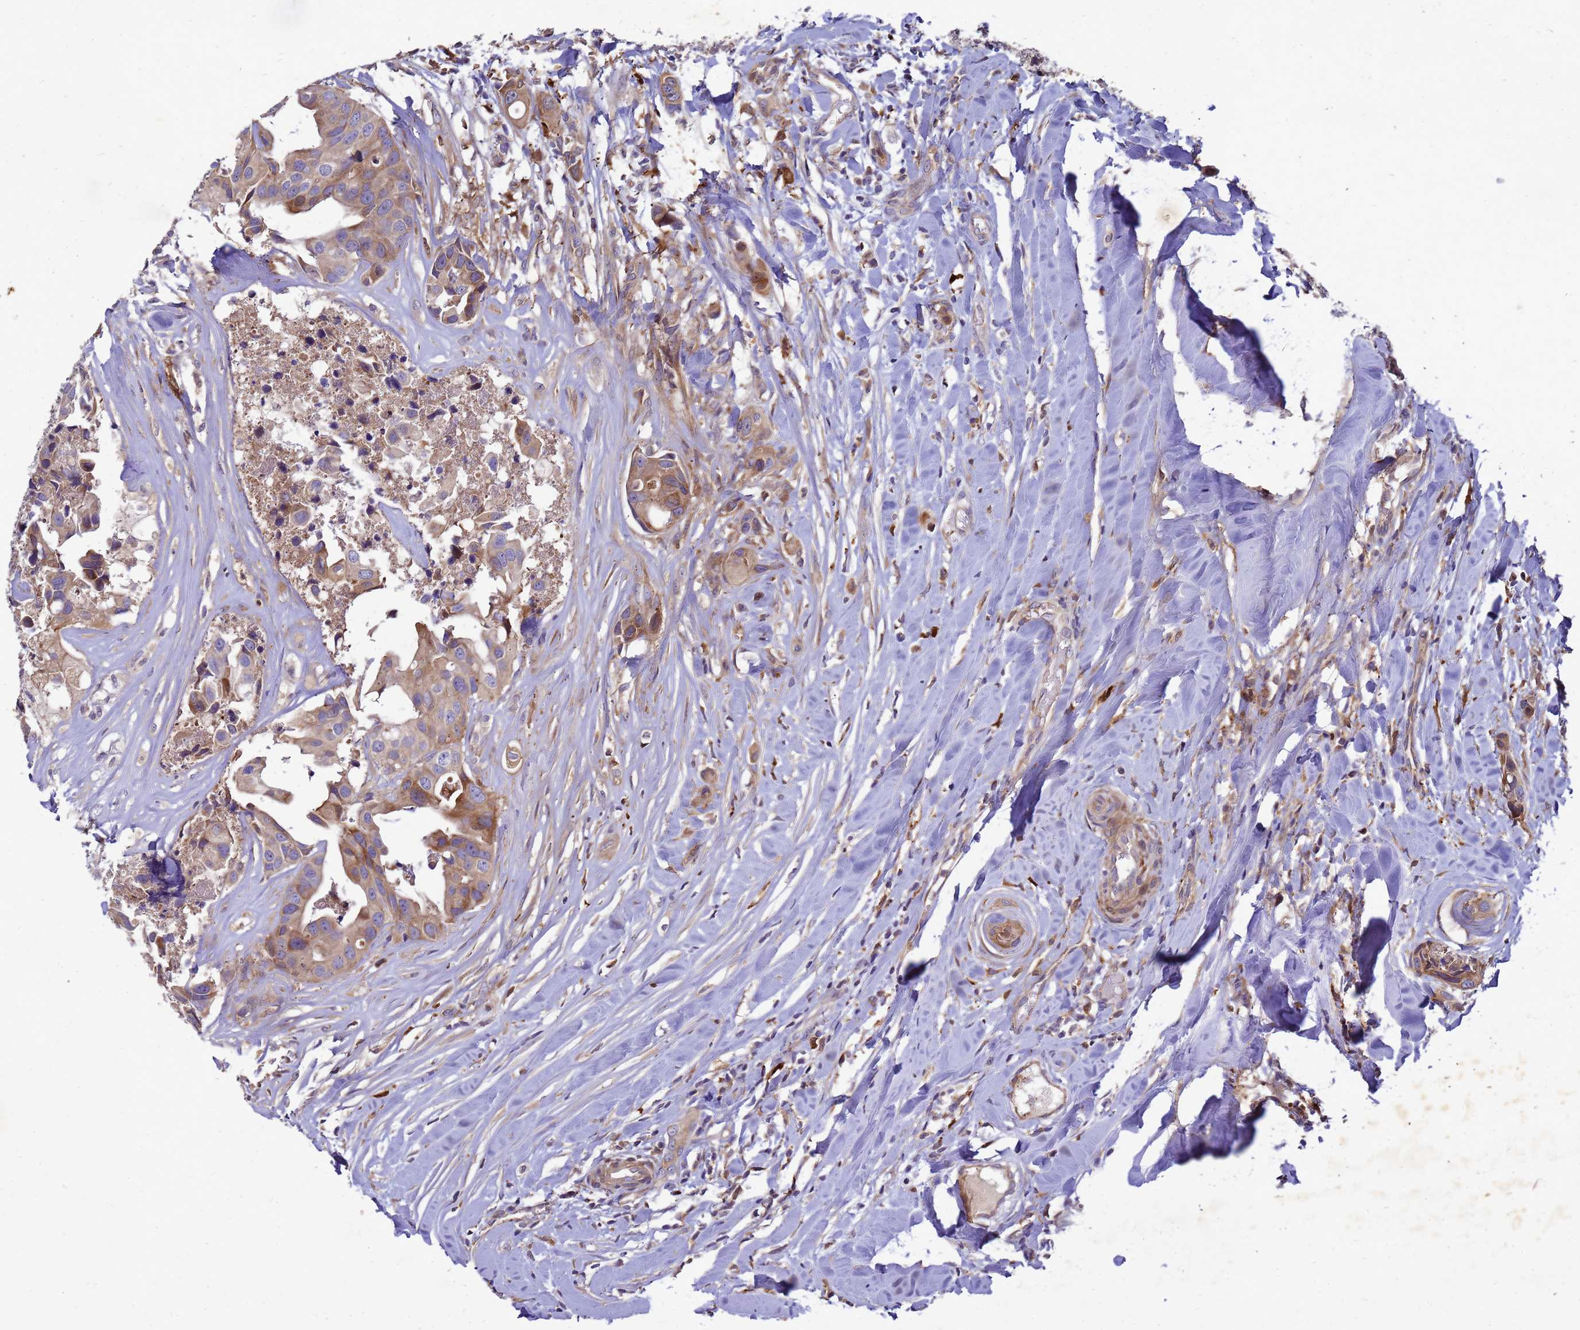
{"staining": {"intensity": "moderate", "quantity": "25%-75%", "location": "cytoplasmic/membranous"}, "tissue": "head and neck cancer", "cell_type": "Tumor cells", "image_type": "cancer", "snomed": [{"axis": "morphology", "description": "Adenocarcinoma, NOS"}, {"axis": "morphology", "description": "Adenocarcinoma, metastatic, NOS"}, {"axis": "topography", "description": "Head-Neck"}], "caption": "Metastatic adenocarcinoma (head and neck) stained with DAB immunohistochemistry exhibits medium levels of moderate cytoplasmic/membranous positivity in approximately 25%-75% of tumor cells. (DAB IHC, brown staining for protein, blue staining for nuclei).", "gene": "RNF215", "patient": {"sex": "male", "age": 75}}